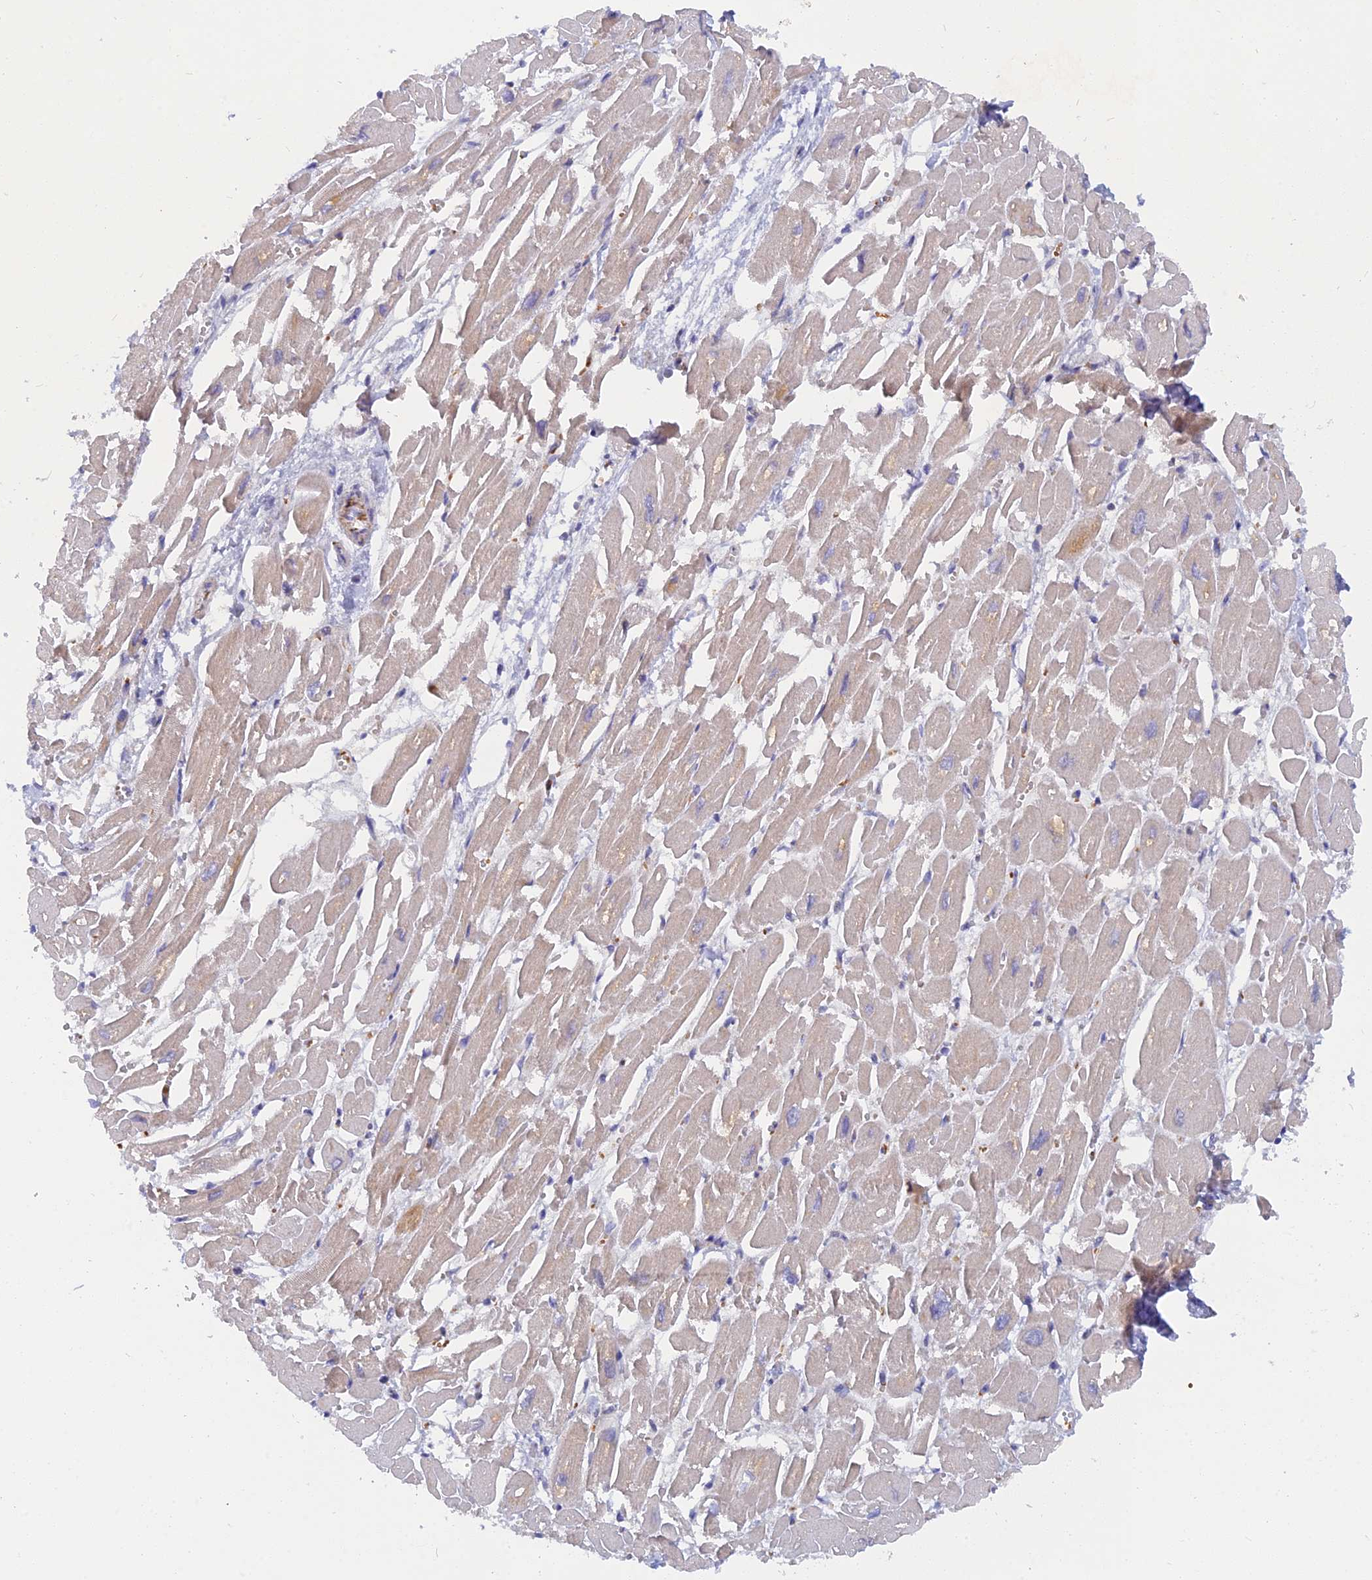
{"staining": {"intensity": "moderate", "quantity": "<25%", "location": "cytoplasmic/membranous"}, "tissue": "heart muscle", "cell_type": "Cardiomyocytes", "image_type": "normal", "snomed": [{"axis": "morphology", "description": "Normal tissue, NOS"}, {"axis": "topography", "description": "Heart"}], "caption": "Heart muscle stained with immunohistochemistry (IHC) shows moderate cytoplasmic/membranous expression in approximately <25% of cardiomyocytes. The staining was performed using DAB, with brown indicating positive protein expression. Nuclei are stained blue with hematoxylin.", "gene": "CACNA1B", "patient": {"sex": "male", "age": 54}}